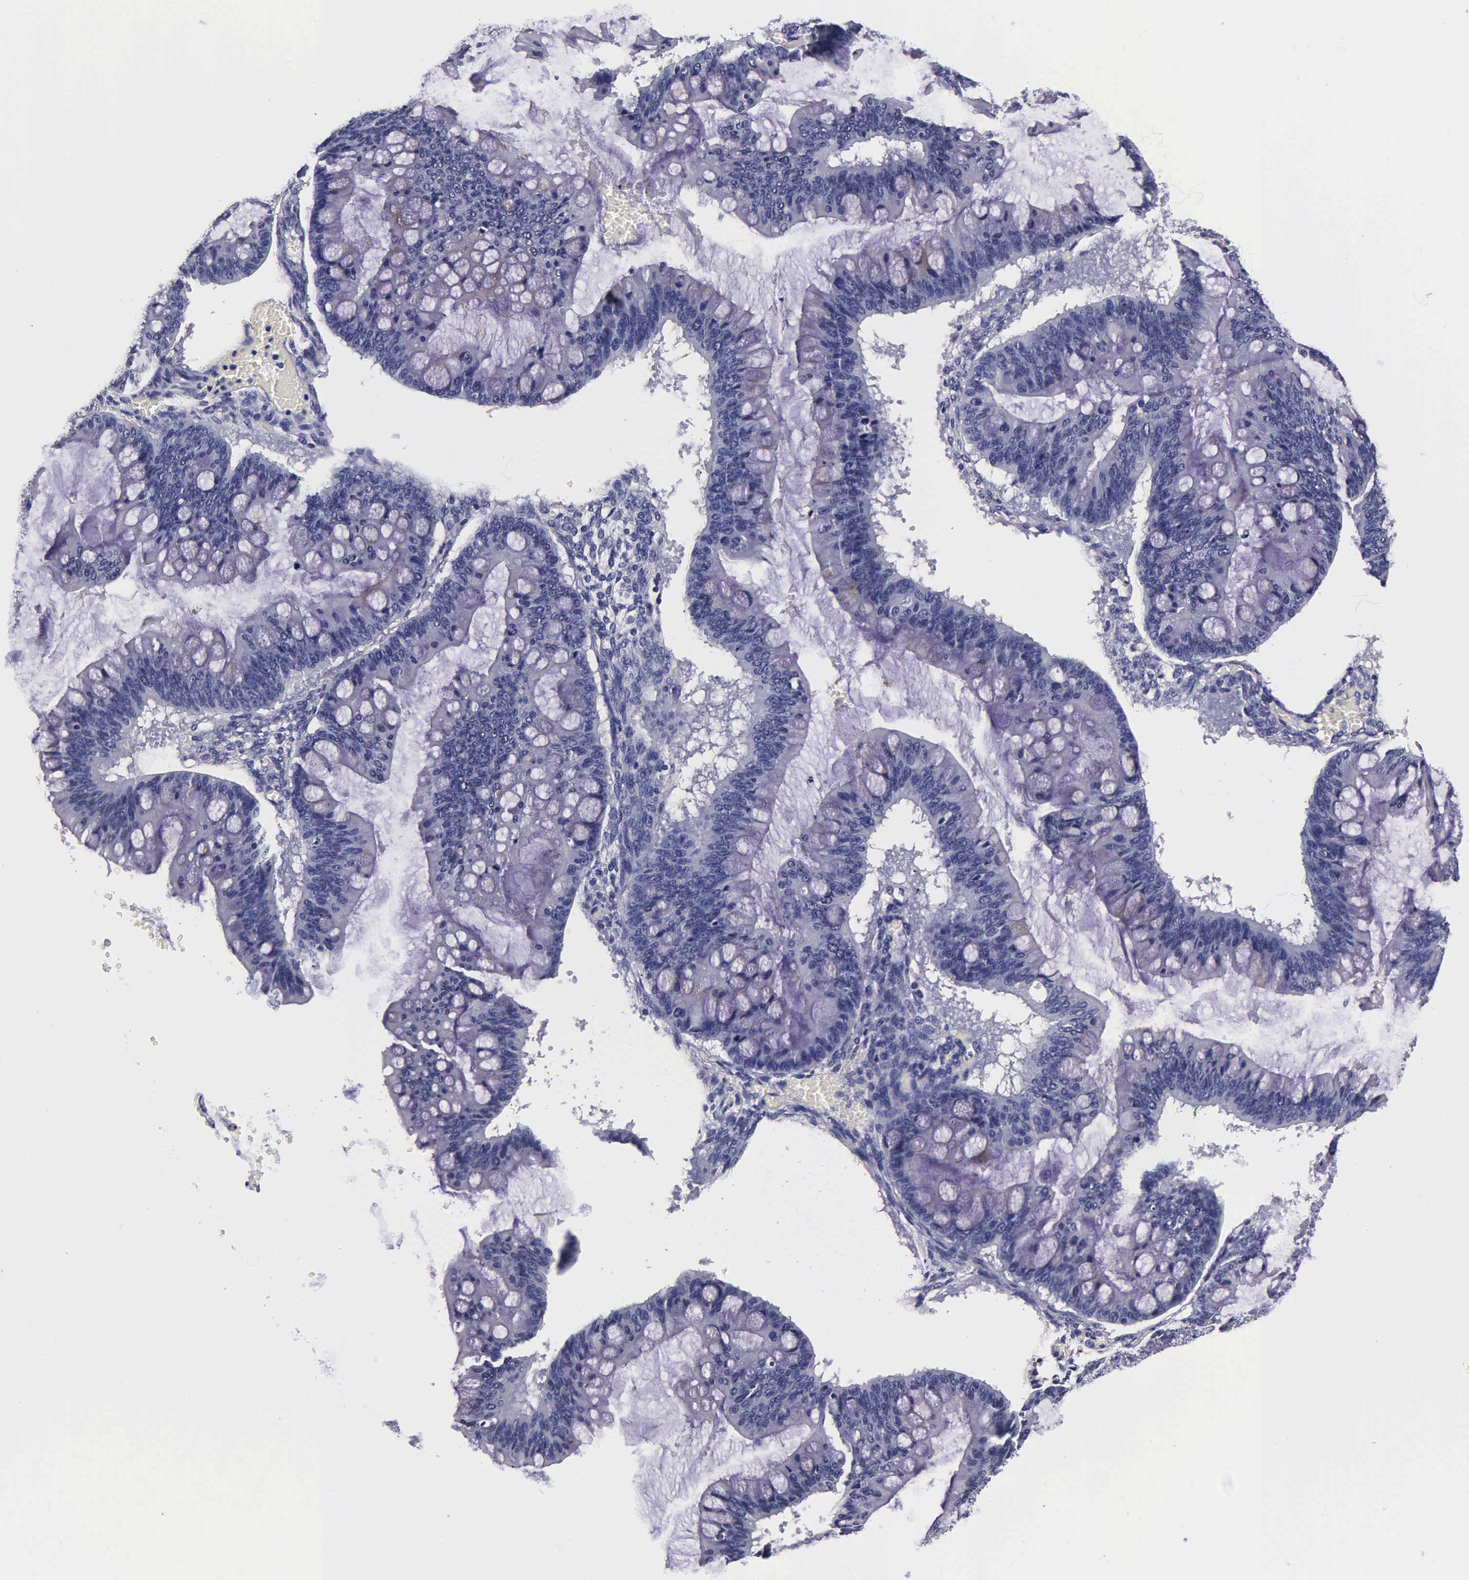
{"staining": {"intensity": "negative", "quantity": "none", "location": "none"}, "tissue": "ovarian cancer", "cell_type": "Tumor cells", "image_type": "cancer", "snomed": [{"axis": "morphology", "description": "Cystadenocarcinoma, mucinous, NOS"}, {"axis": "topography", "description": "Ovary"}], "caption": "The photomicrograph displays no staining of tumor cells in ovarian cancer (mucinous cystadenocarcinoma).", "gene": "IAPP", "patient": {"sex": "female", "age": 73}}